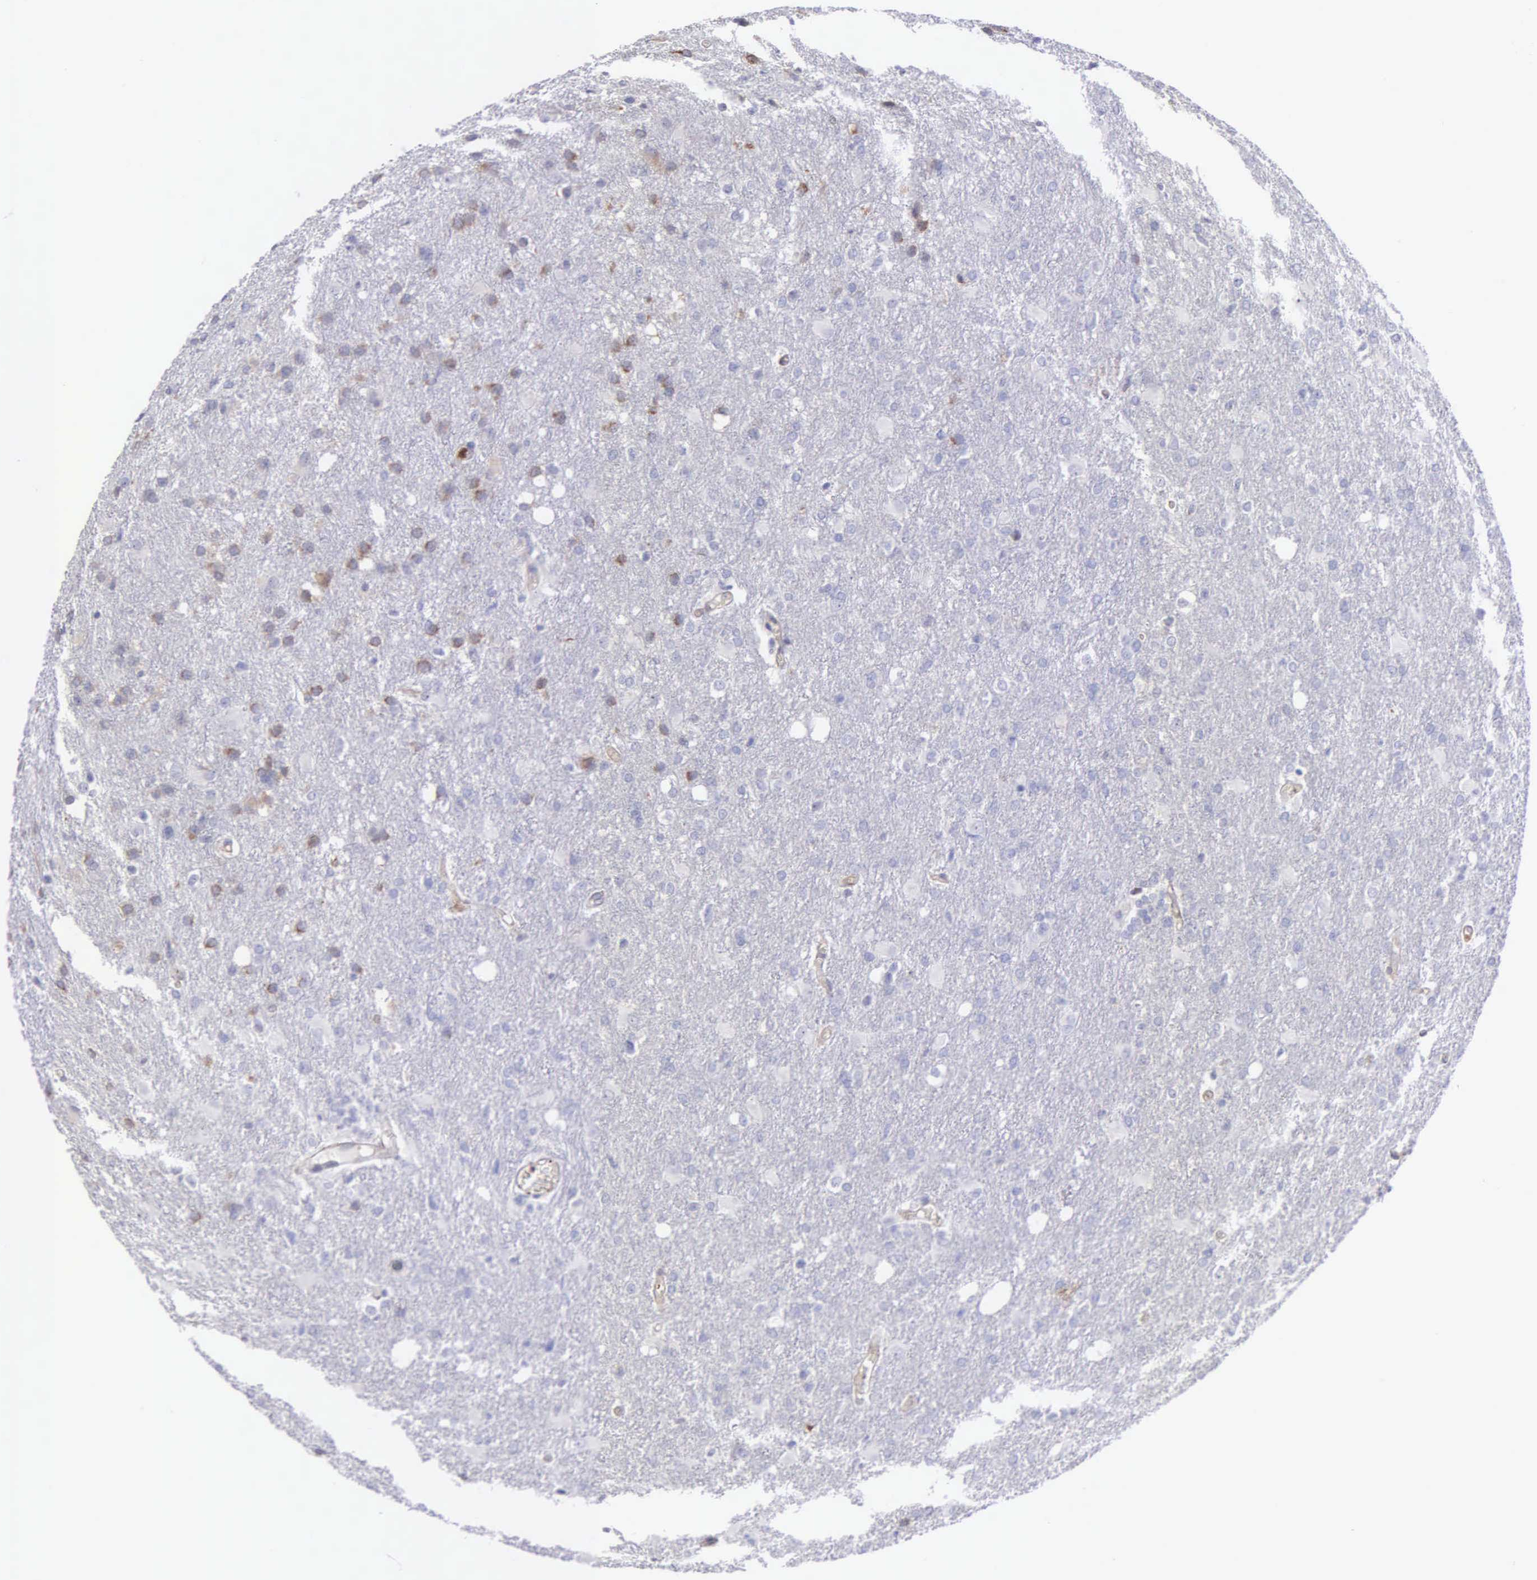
{"staining": {"intensity": "negative", "quantity": "none", "location": "none"}, "tissue": "glioma", "cell_type": "Tumor cells", "image_type": "cancer", "snomed": [{"axis": "morphology", "description": "Glioma, malignant, High grade"}, {"axis": "topography", "description": "Brain"}], "caption": "This is a micrograph of immunohistochemistry (IHC) staining of malignant glioma (high-grade), which shows no positivity in tumor cells. (DAB (3,3'-diaminobenzidine) IHC with hematoxylin counter stain).", "gene": "SRGN", "patient": {"sex": "male", "age": 68}}